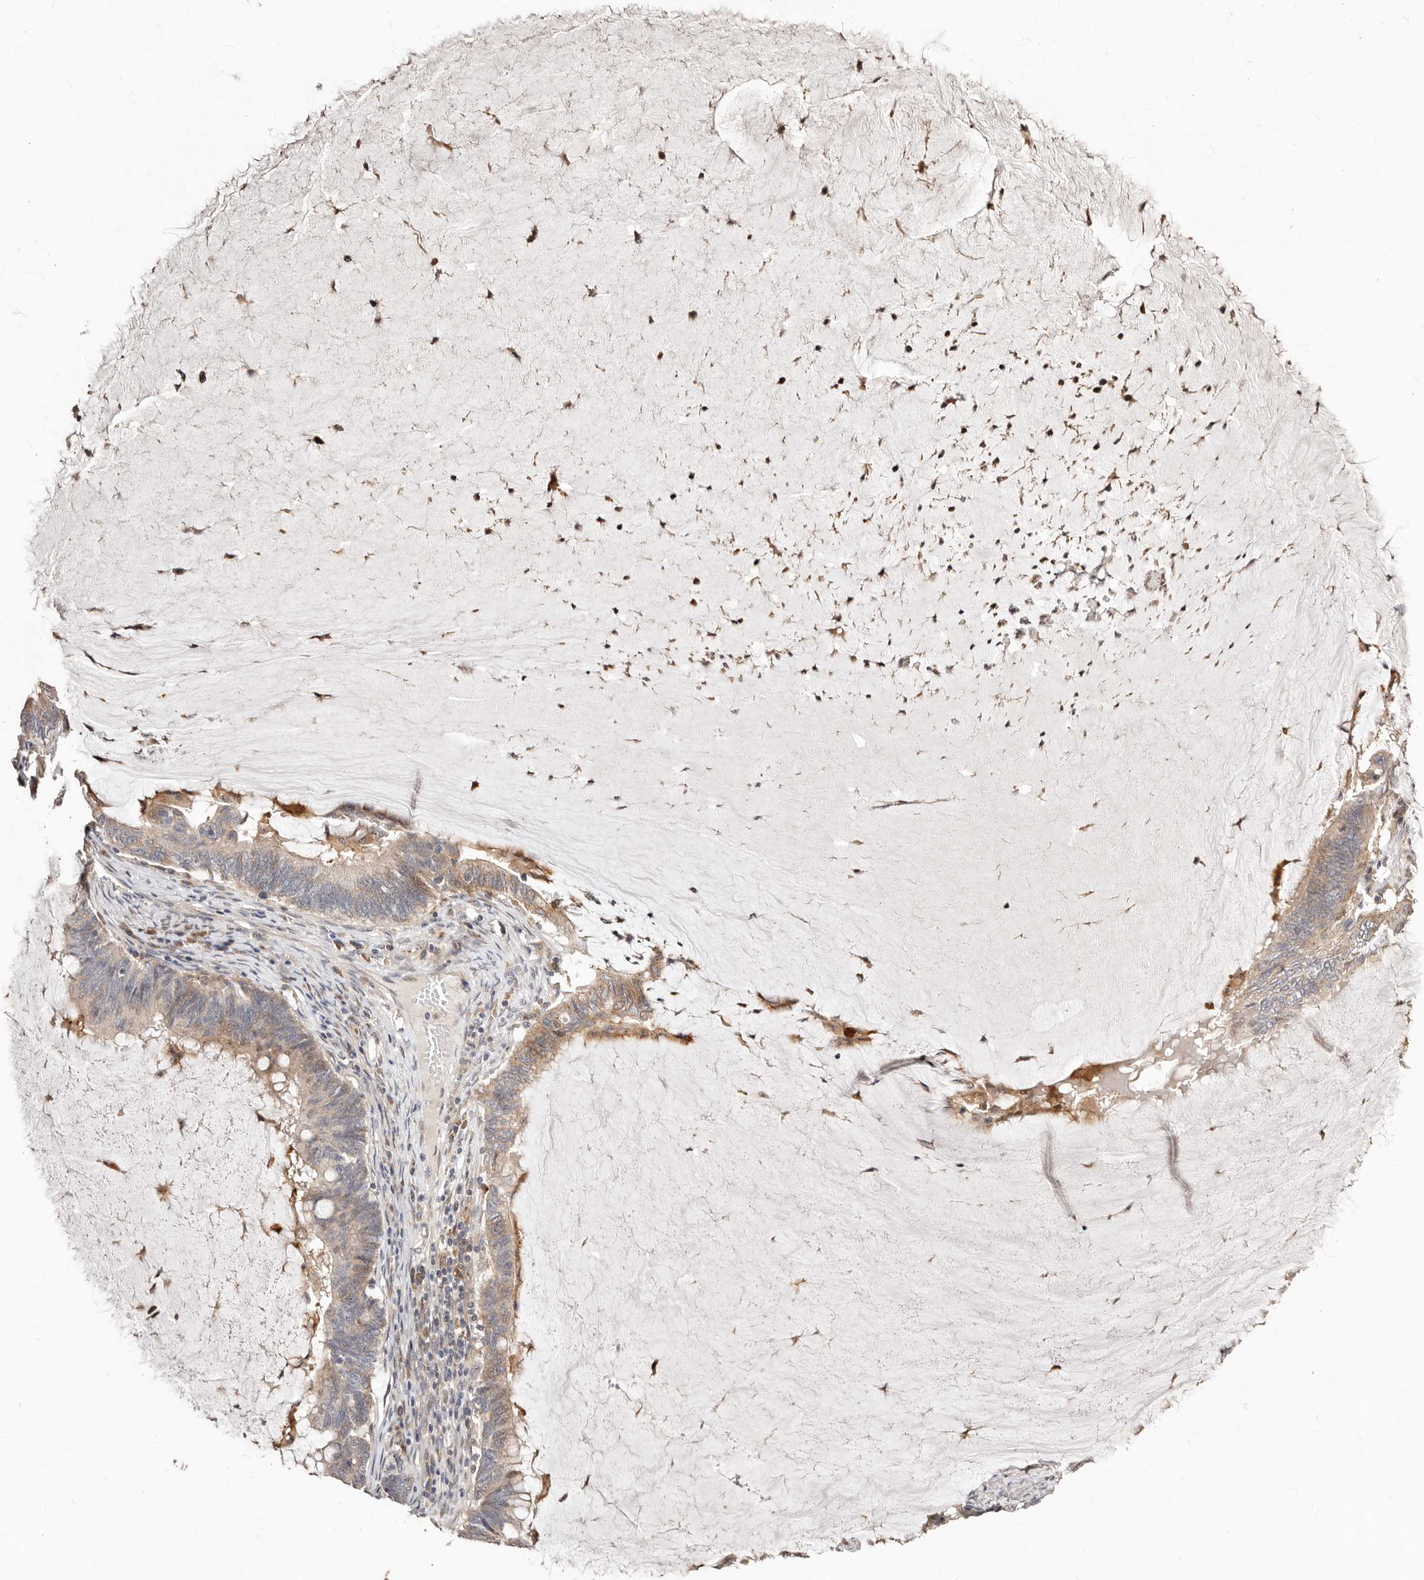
{"staining": {"intensity": "moderate", "quantity": "25%-75%", "location": "cytoplasmic/membranous"}, "tissue": "ovarian cancer", "cell_type": "Tumor cells", "image_type": "cancer", "snomed": [{"axis": "morphology", "description": "Cystadenocarcinoma, mucinous, NOS"}, {"axis": "topography", "description": "Ovary"}], "caption": "IHC image of human ovarian cancer stained for a protein (brown), which demonstrates medium levels of moderate cytoplasmic/membranous staining in approximately 25%-75% of tumor cells.", "gene": "APOL6", "patient": {"sex": "female", "age": 61}}